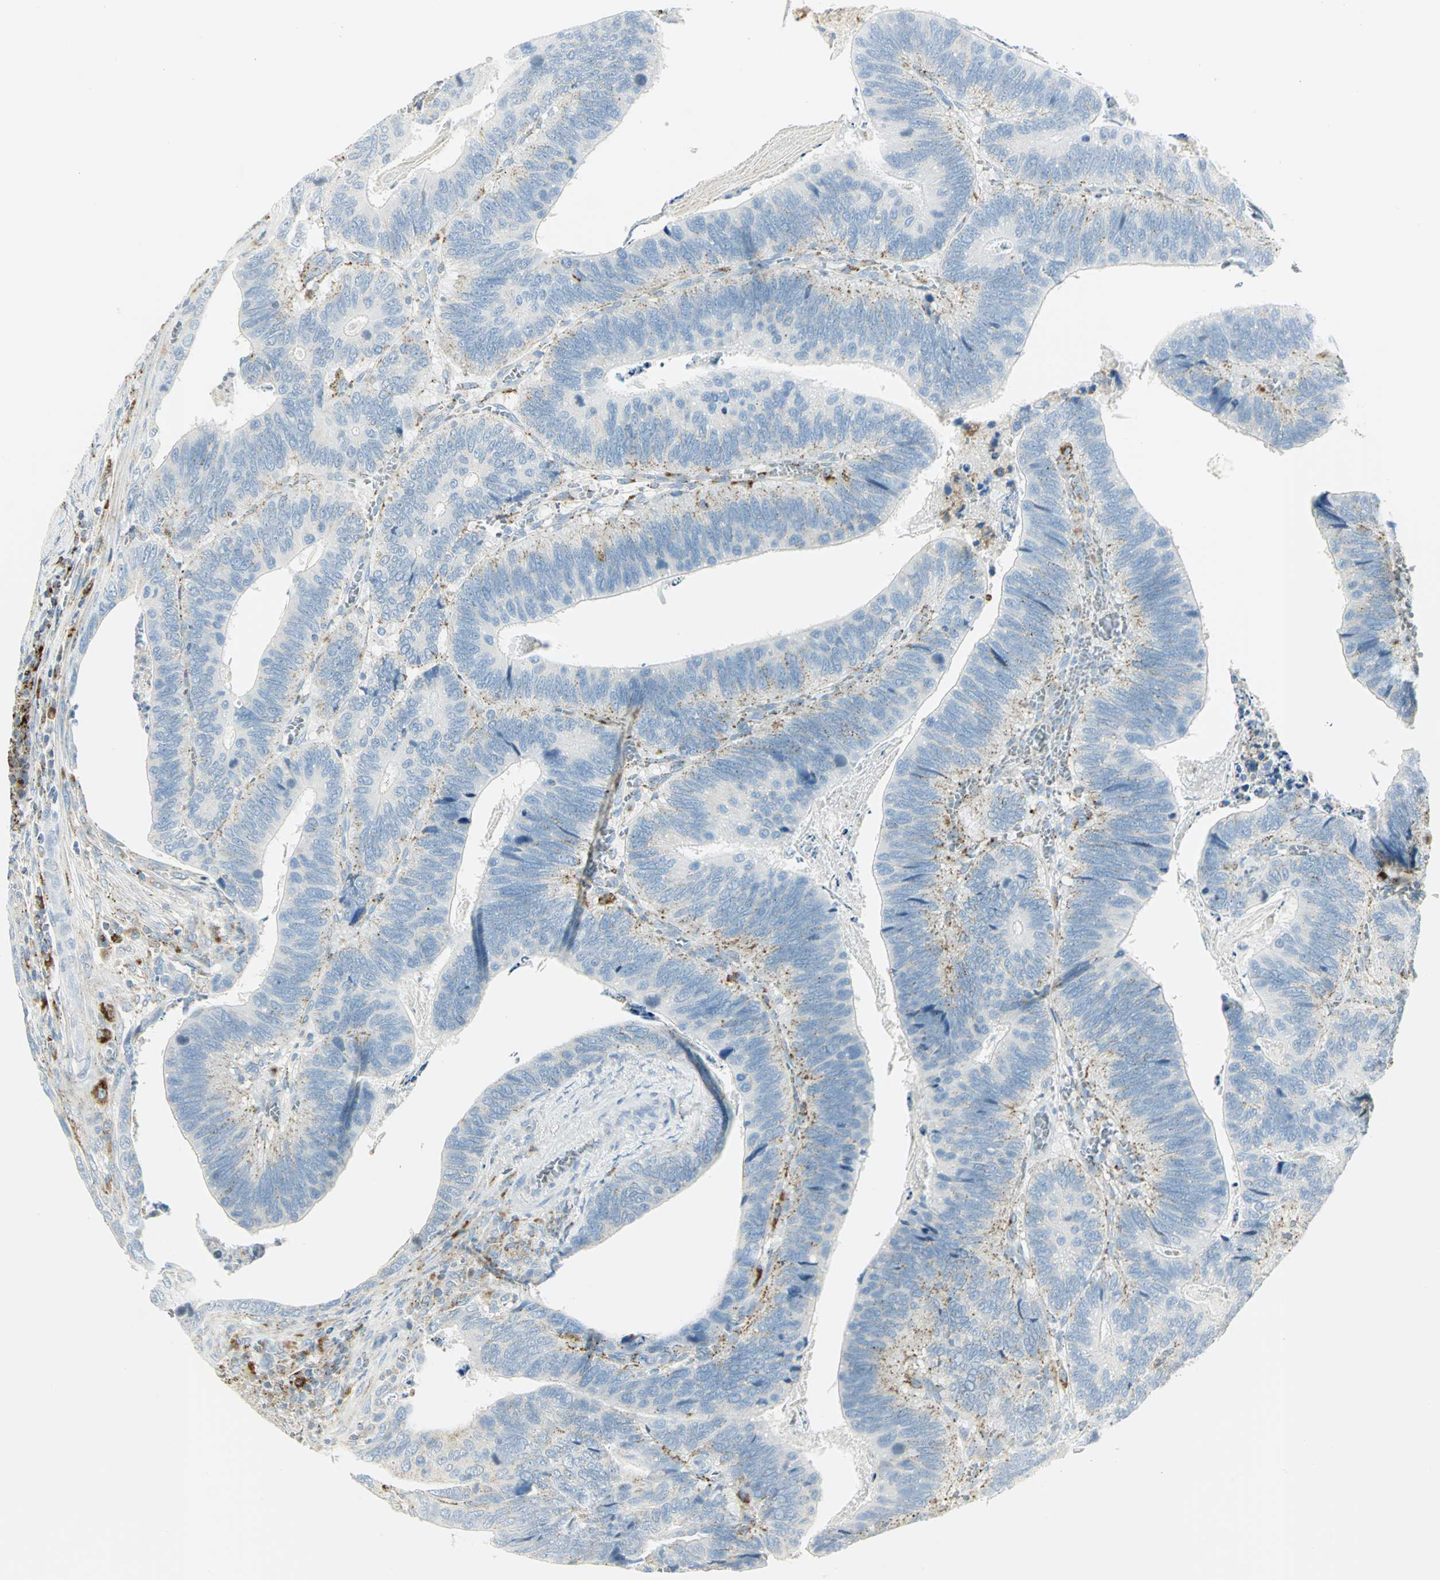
{"staining": {"intensity": "strong", "quantity": "<25%", "location": "cytoplasmic/membranous"}, "tissue": "colorectal cancer", "cell_type": "Tumor cells", "image_type": "cancer", "snomed": [{"axis": "morphology", "description": "Adenocarcinoma, NOS"}, {"axis": "topography", "description": "Colon"}], "caption": "There is medium levels of strong cytoplasmic/membranous expression in tumor cells of colorectal adenocarcinoma, as demonstrated by immunohistochemical staining (brown color).", "gene": "ARSA", "patient": {"sex": "male", "age": 72}}